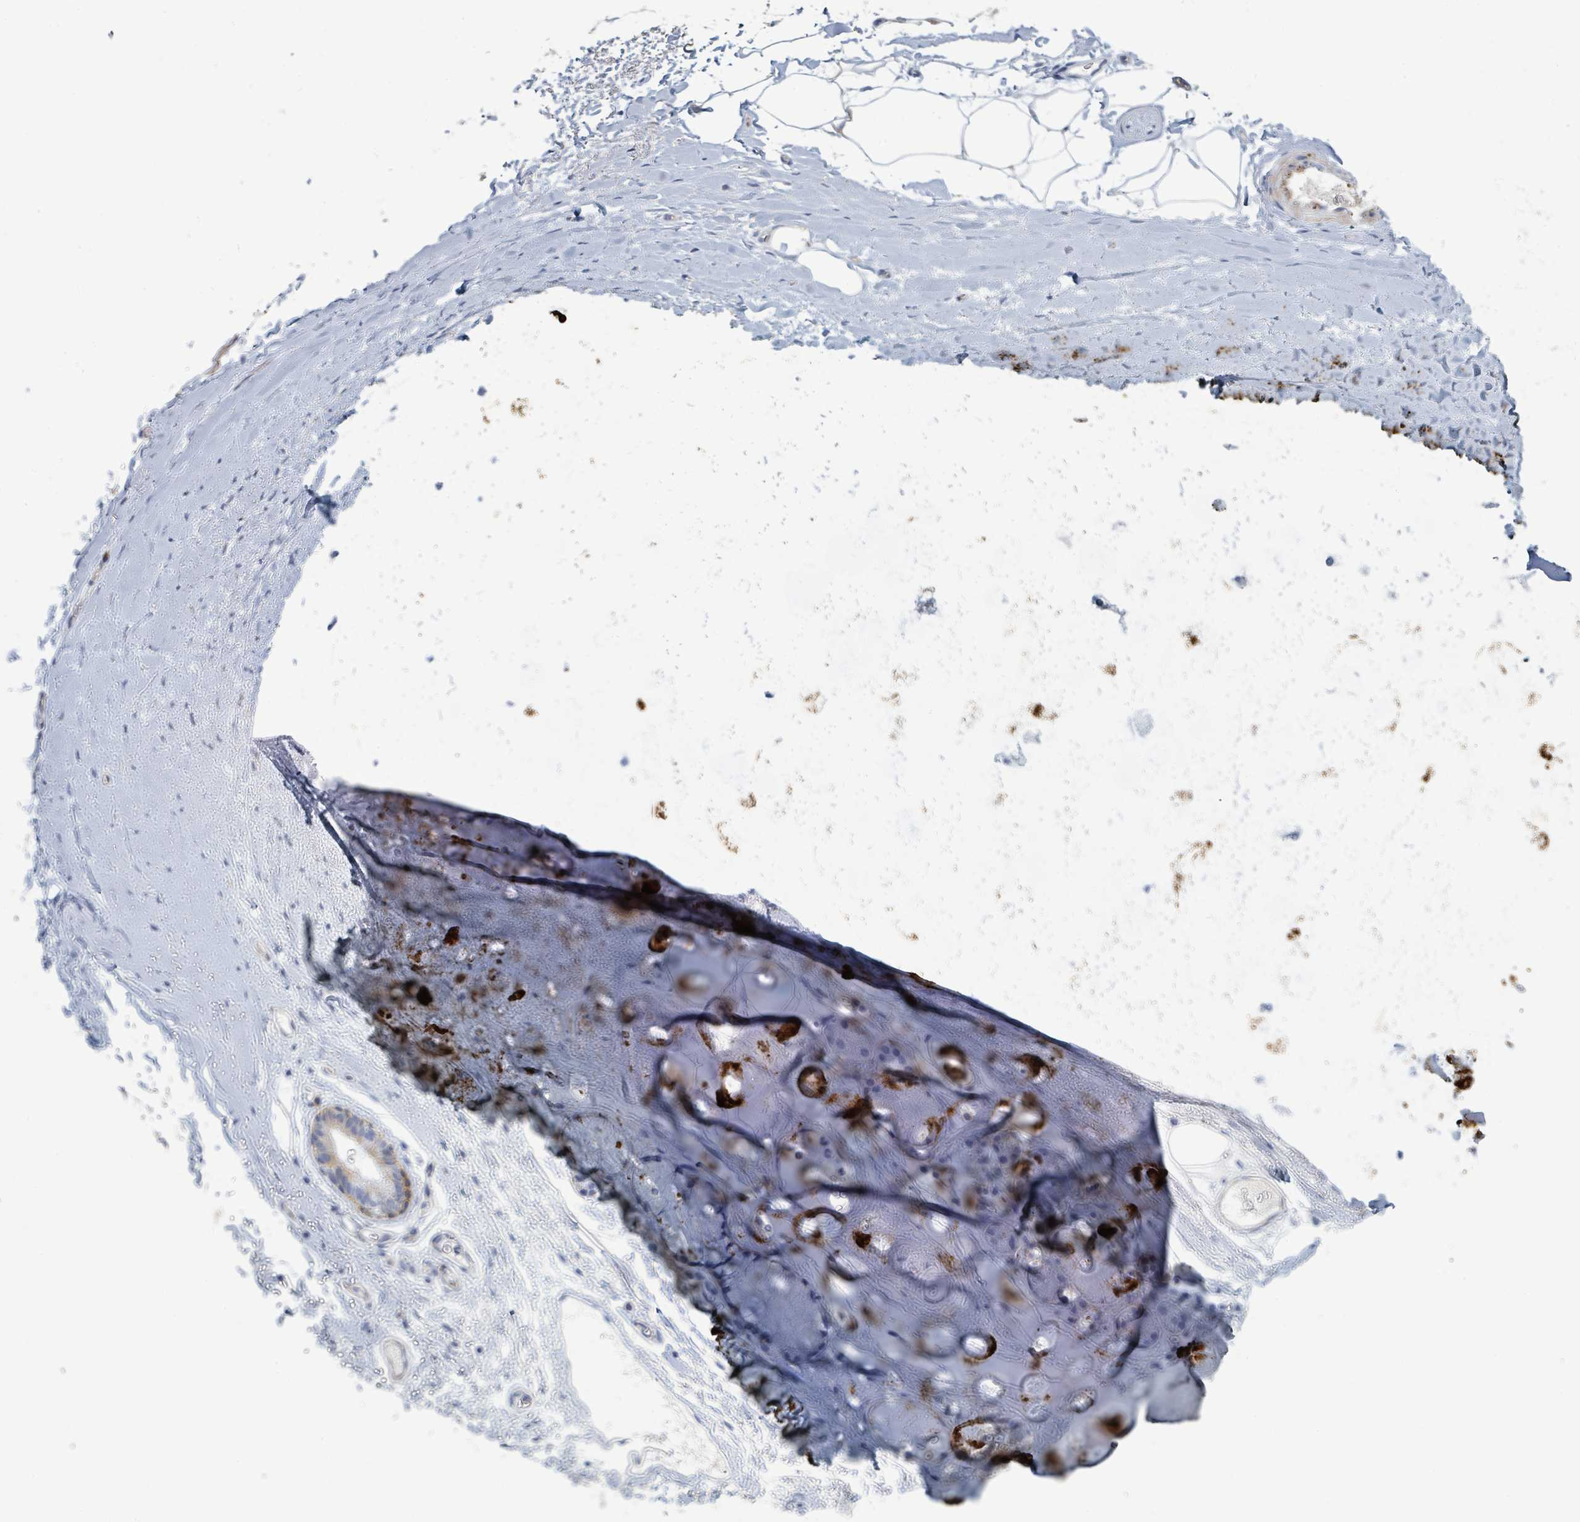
{"staining": {"intensity": "negative", "quantity": "none", "location": "none"}, "tissue": "adipose tissue", "cell_type": "Adipocytes", "image_type": "normal", "snomed": [{"axis": "morphology", "description": "Normal tissue, NOS"}, {"axis": "topography", "description": "Cartilage tissue"}, {"axis": "topography", "description": "Bronchus"}], "caption": "This is a micrograph of IHC staining of benign adipose tissue, which shows no staining in adipocytes.", "gene": "RAB33B", "patient": {"sex": "female", "age": 72}}